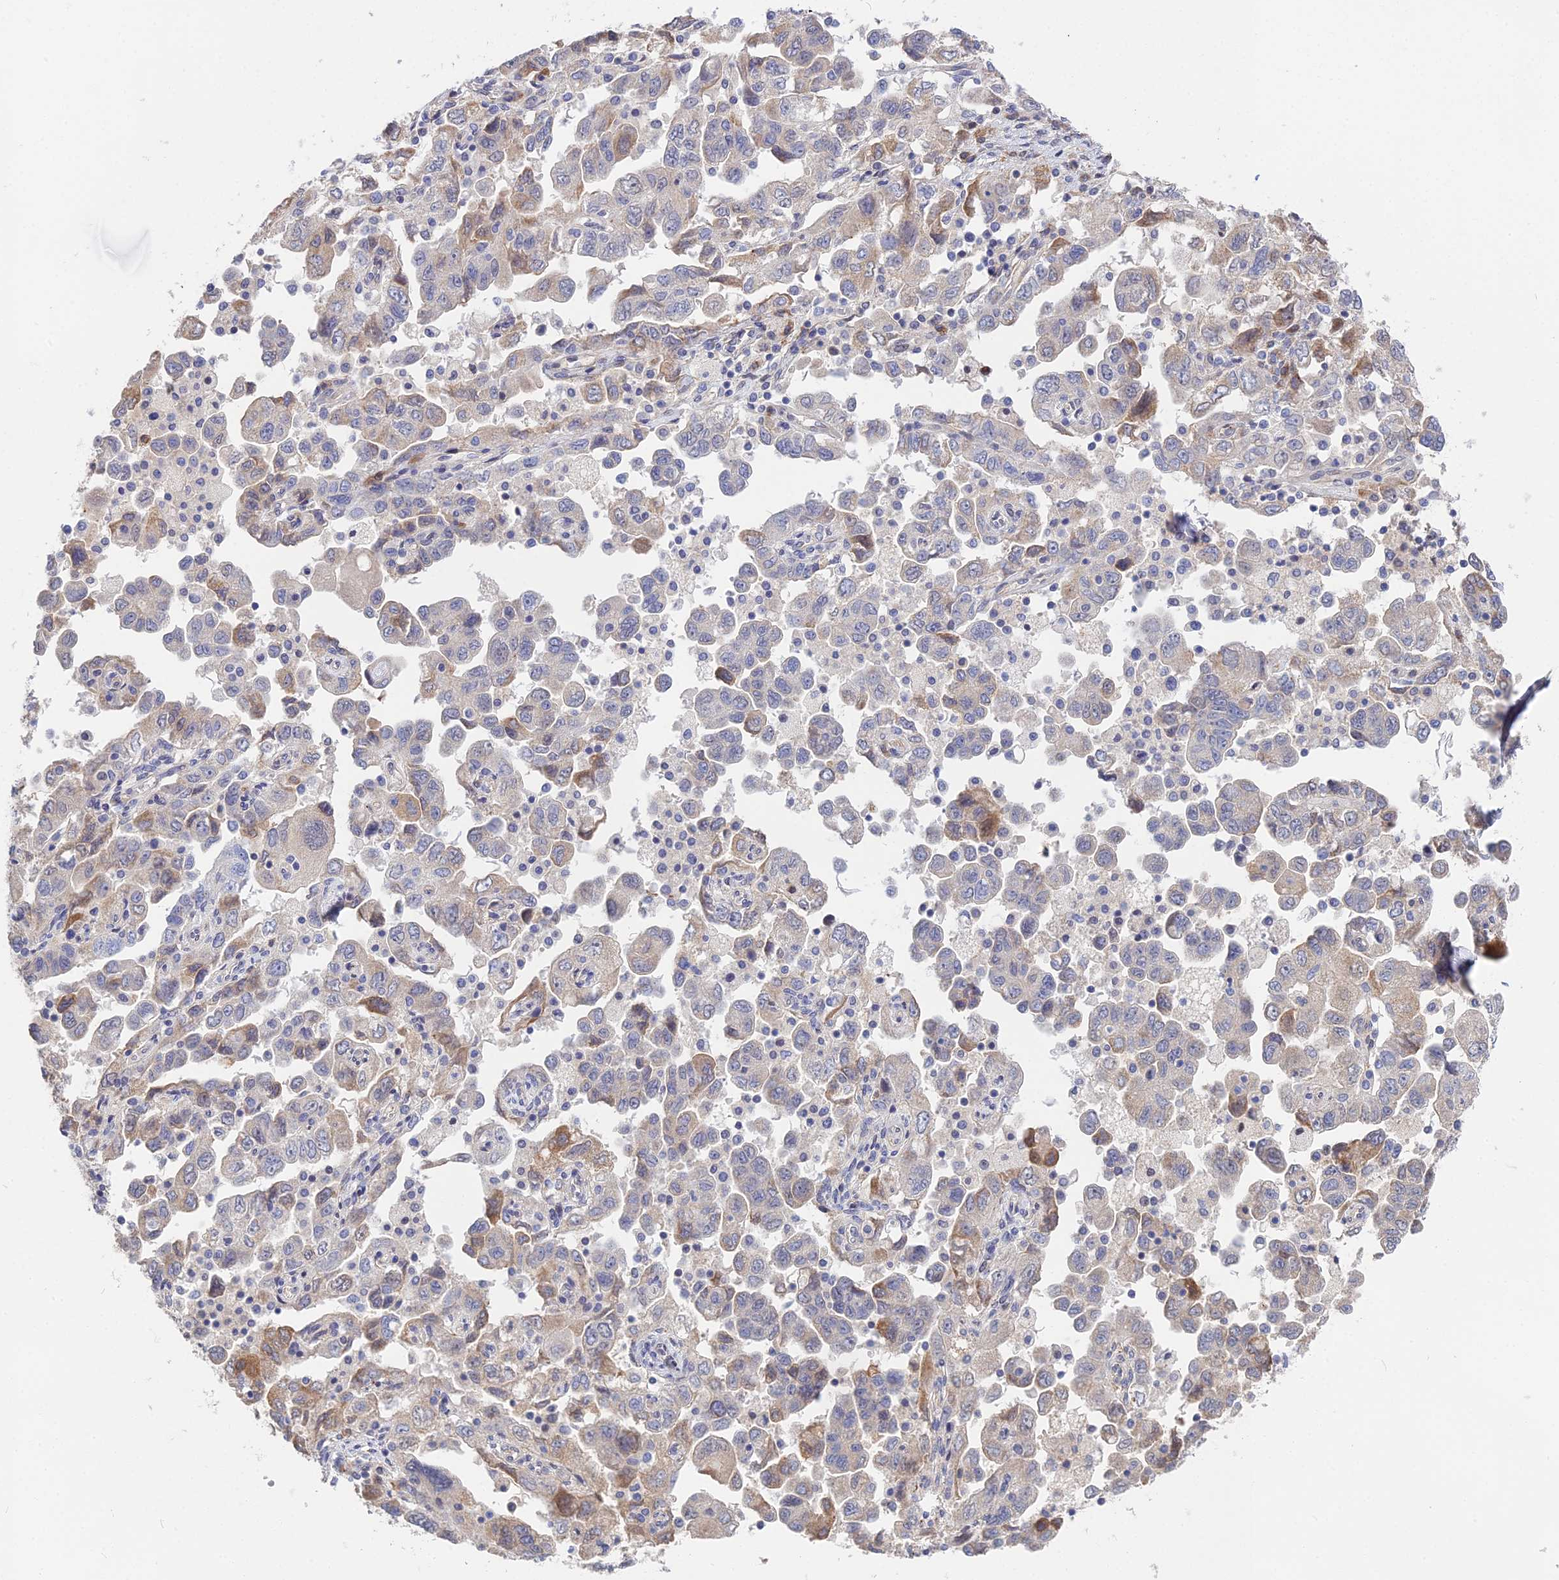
{"staining": {"intensity": "moderate", "quantity": "<25%", "location": "cytoplasmic/membranous"}, "tissue": "ovarian cancer", "cell_type": "Tumor cells", "image_type": "cancer", "snomed": [{"axis": "morphology", "description": "Carcinoma, NOS"}, {"axis": "morphology", "description": "Cystadenocarcinoma, serous, NOS"}, {"axis": "topography", "description": "Ovary"}], "caption": "Moderate cytoplasmic/membranous staining for a protein is present in about <25% of tumor cells of ovarian cancer using IHC.", "gene": "DNAH14", "patient": {"sex": "female", "age": 69}}